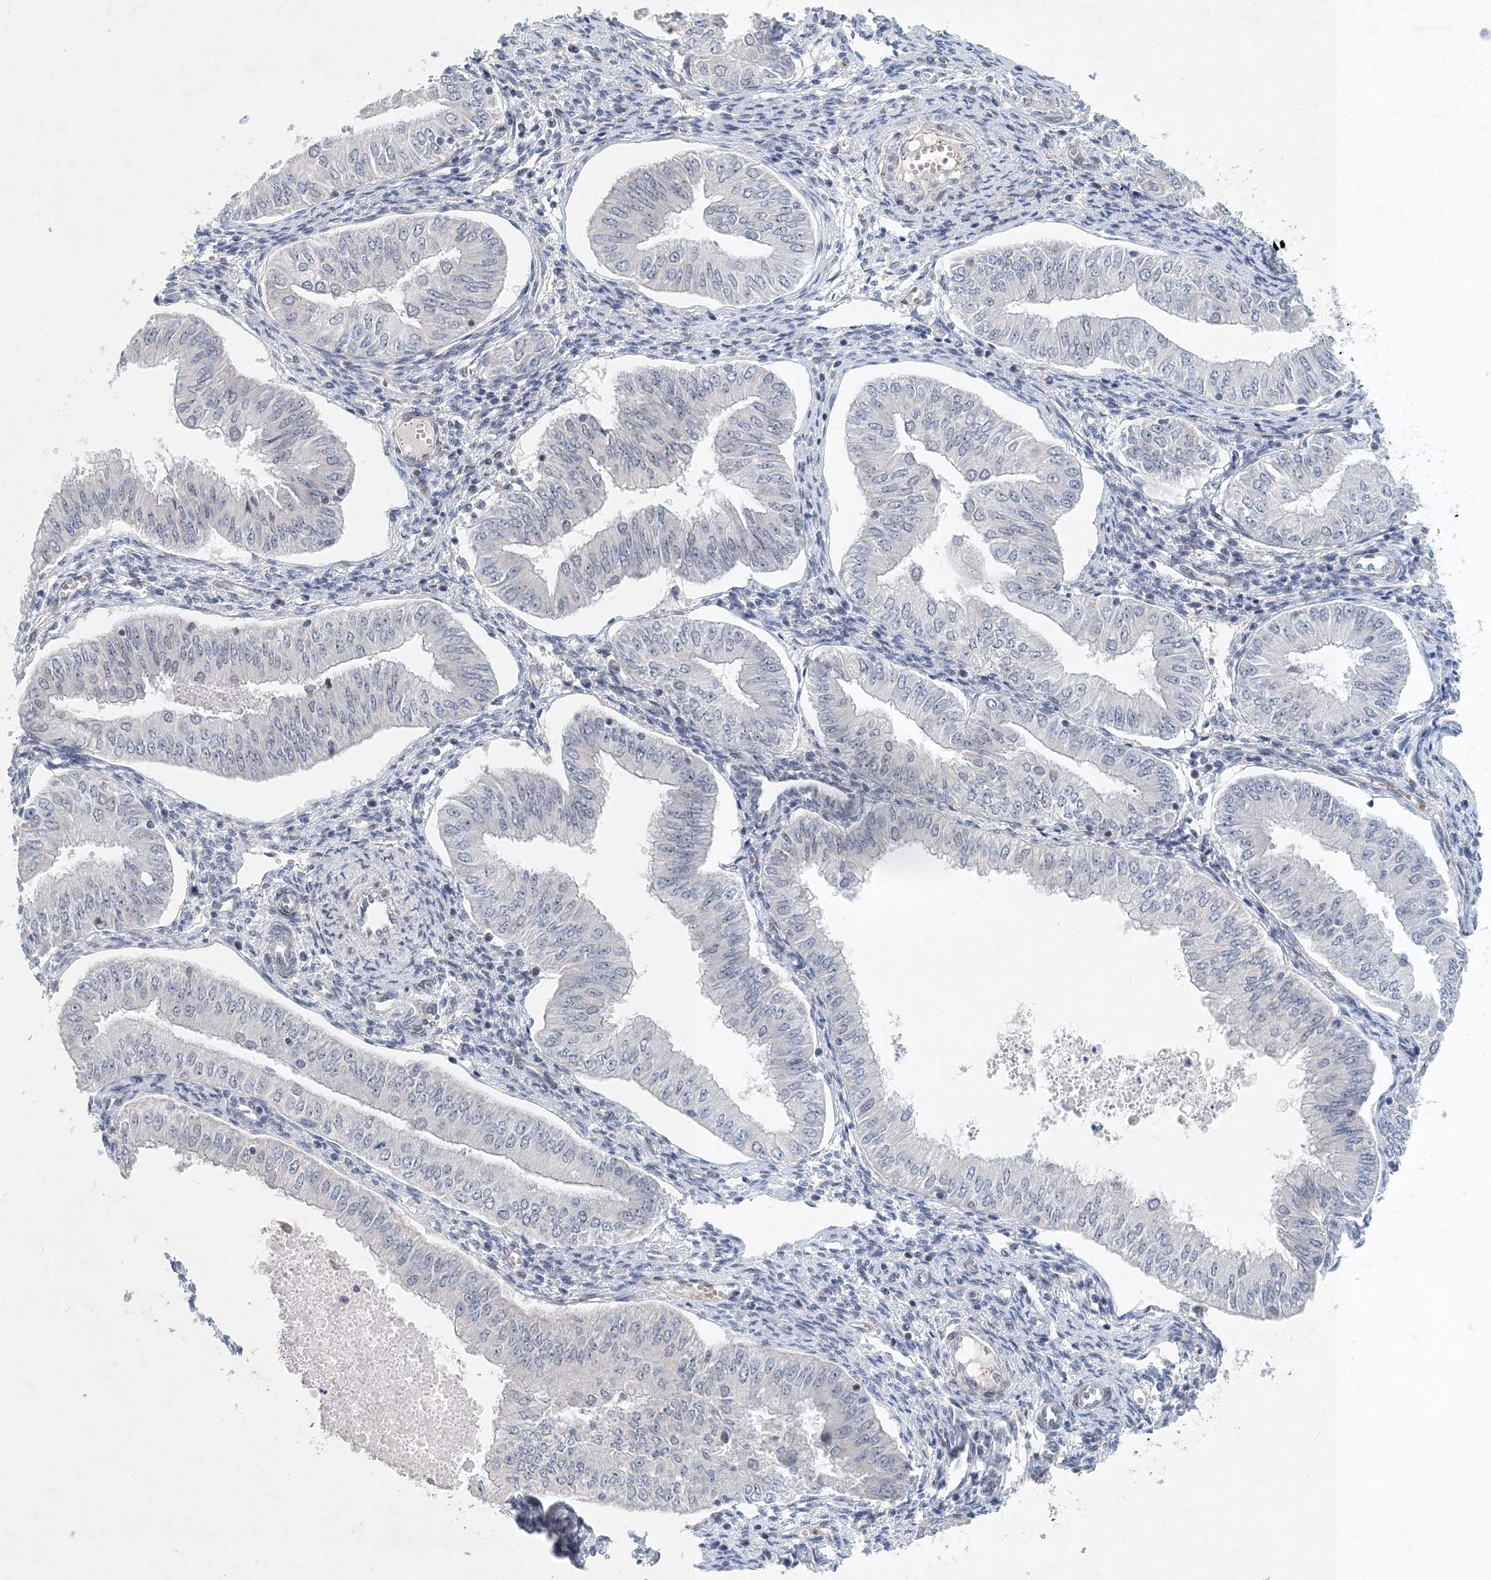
{"staining": {"intensity": "negative", "quantity": "none", "location": "none"}, "tissue": "endometrial cancer", "cell_type": "Tumor cells", "image_type": "cancer", "snomed": [{"axis": "morphology", "description": "Normal tissue, NOS"}, {"axis": "morphology", "description": "Adenocarcinoma, NOS"}, {"axis": "topography", "description": "Endometrium"}], "caption": "The immunohistochemistry (IHC) image has no significant expression in tumor cells of endometrial adenocarcinoma tissue. (DAB (3,3'-diaminobenzidine) immunohistochemistry, high magnification).", "gene": "UIMC1", "patient": {"sex": "female", "age": 53}}